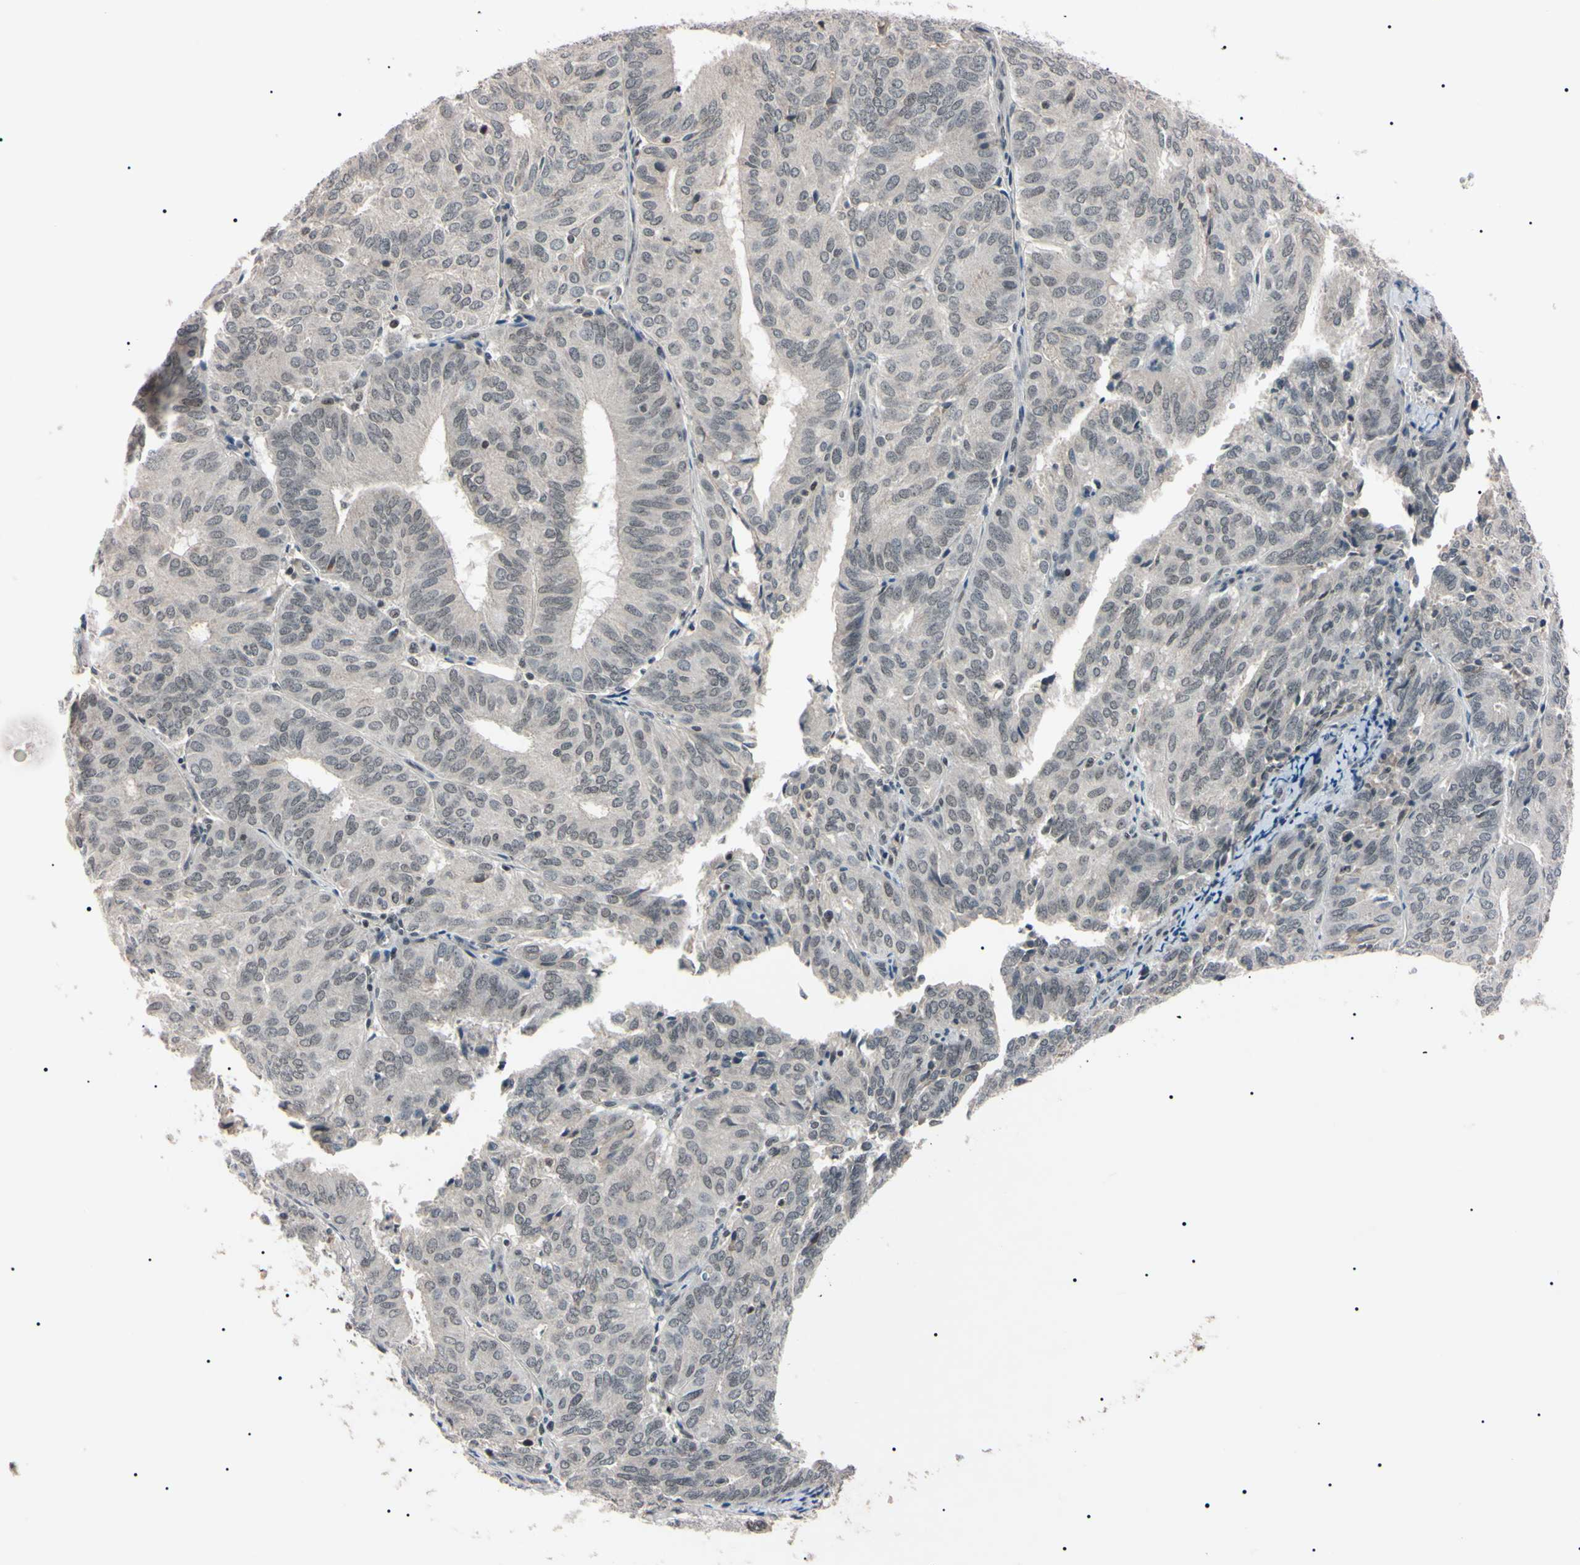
{"staining": {"intensity": "negative", "quantity": "none", "location": "none"}, "tissue": "endometrial cancer", "cell_type": "Tumor cells", "image_type": "cancer", "snomed": [{"axis": "morphology", "description": "Adenocarcinoma, NOS"}, {"axis": "topography", "description": "Uterus"}], "caption": "A histopathology image of human endometrial cancer is negative for staining in tumor cells.", "gene": "YY1", "patient": {"sex": "female", "age": 60}}